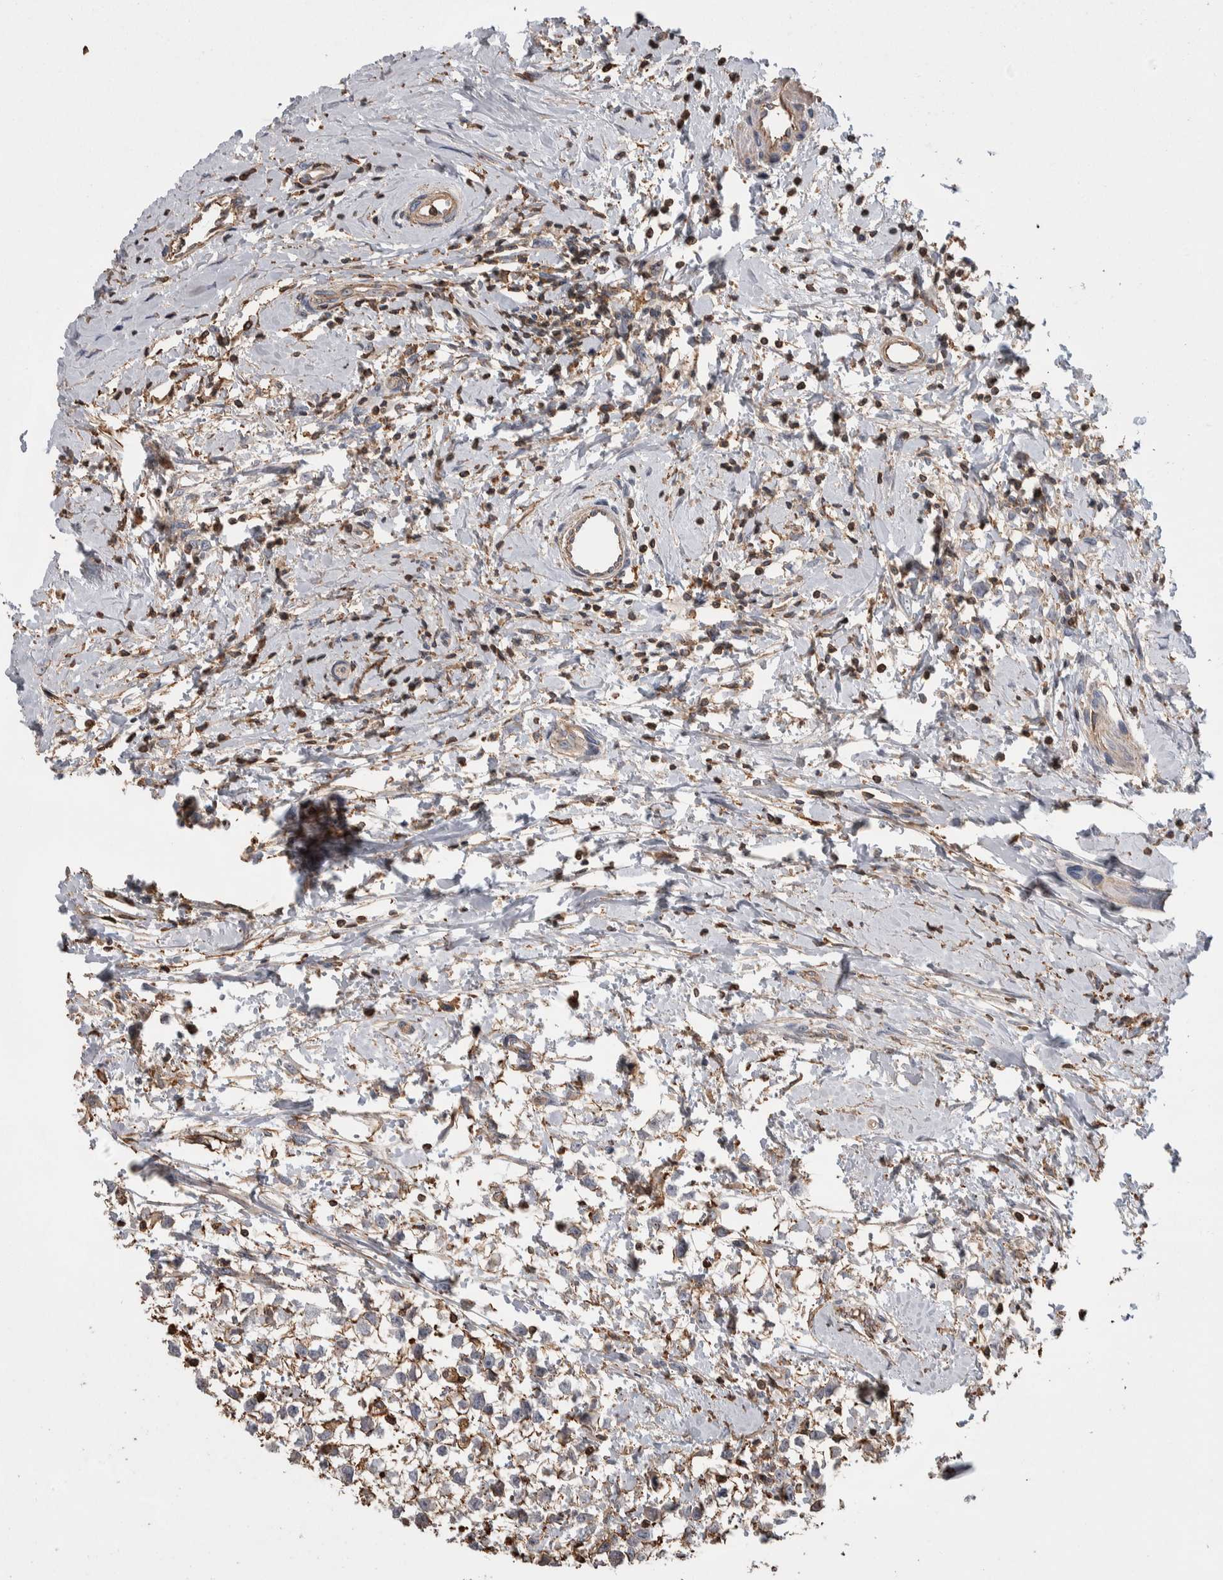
{"staining": {"intensity": "weak", "quantity": "<25%", "location": "cytoplasmic/membranous"}, "tissue": "testis cancer", "cell_type": "Tumor cells", "image_type": "cancer", "snomed": [{"axis": "morphology", "description": "Seminoma, NOS"}, {"axis": "morphology", "description": "Carcinoma, Embryonal, NOS"}, {"axis": "topography", "description": "Testis"}], "caption": "Immunohistochemistry (IHC) image of human embryonal carcinoma (testis) stained for a protein (brown), which demonstrates no expression in tumor cells. Brightfield microscopy of immunohistochemistry stained with DAB (brown) and hematoxylin (blue), captured at high magnification.", "gene": "ENPP2", "patient": {"sex": "male", "age": 51}}